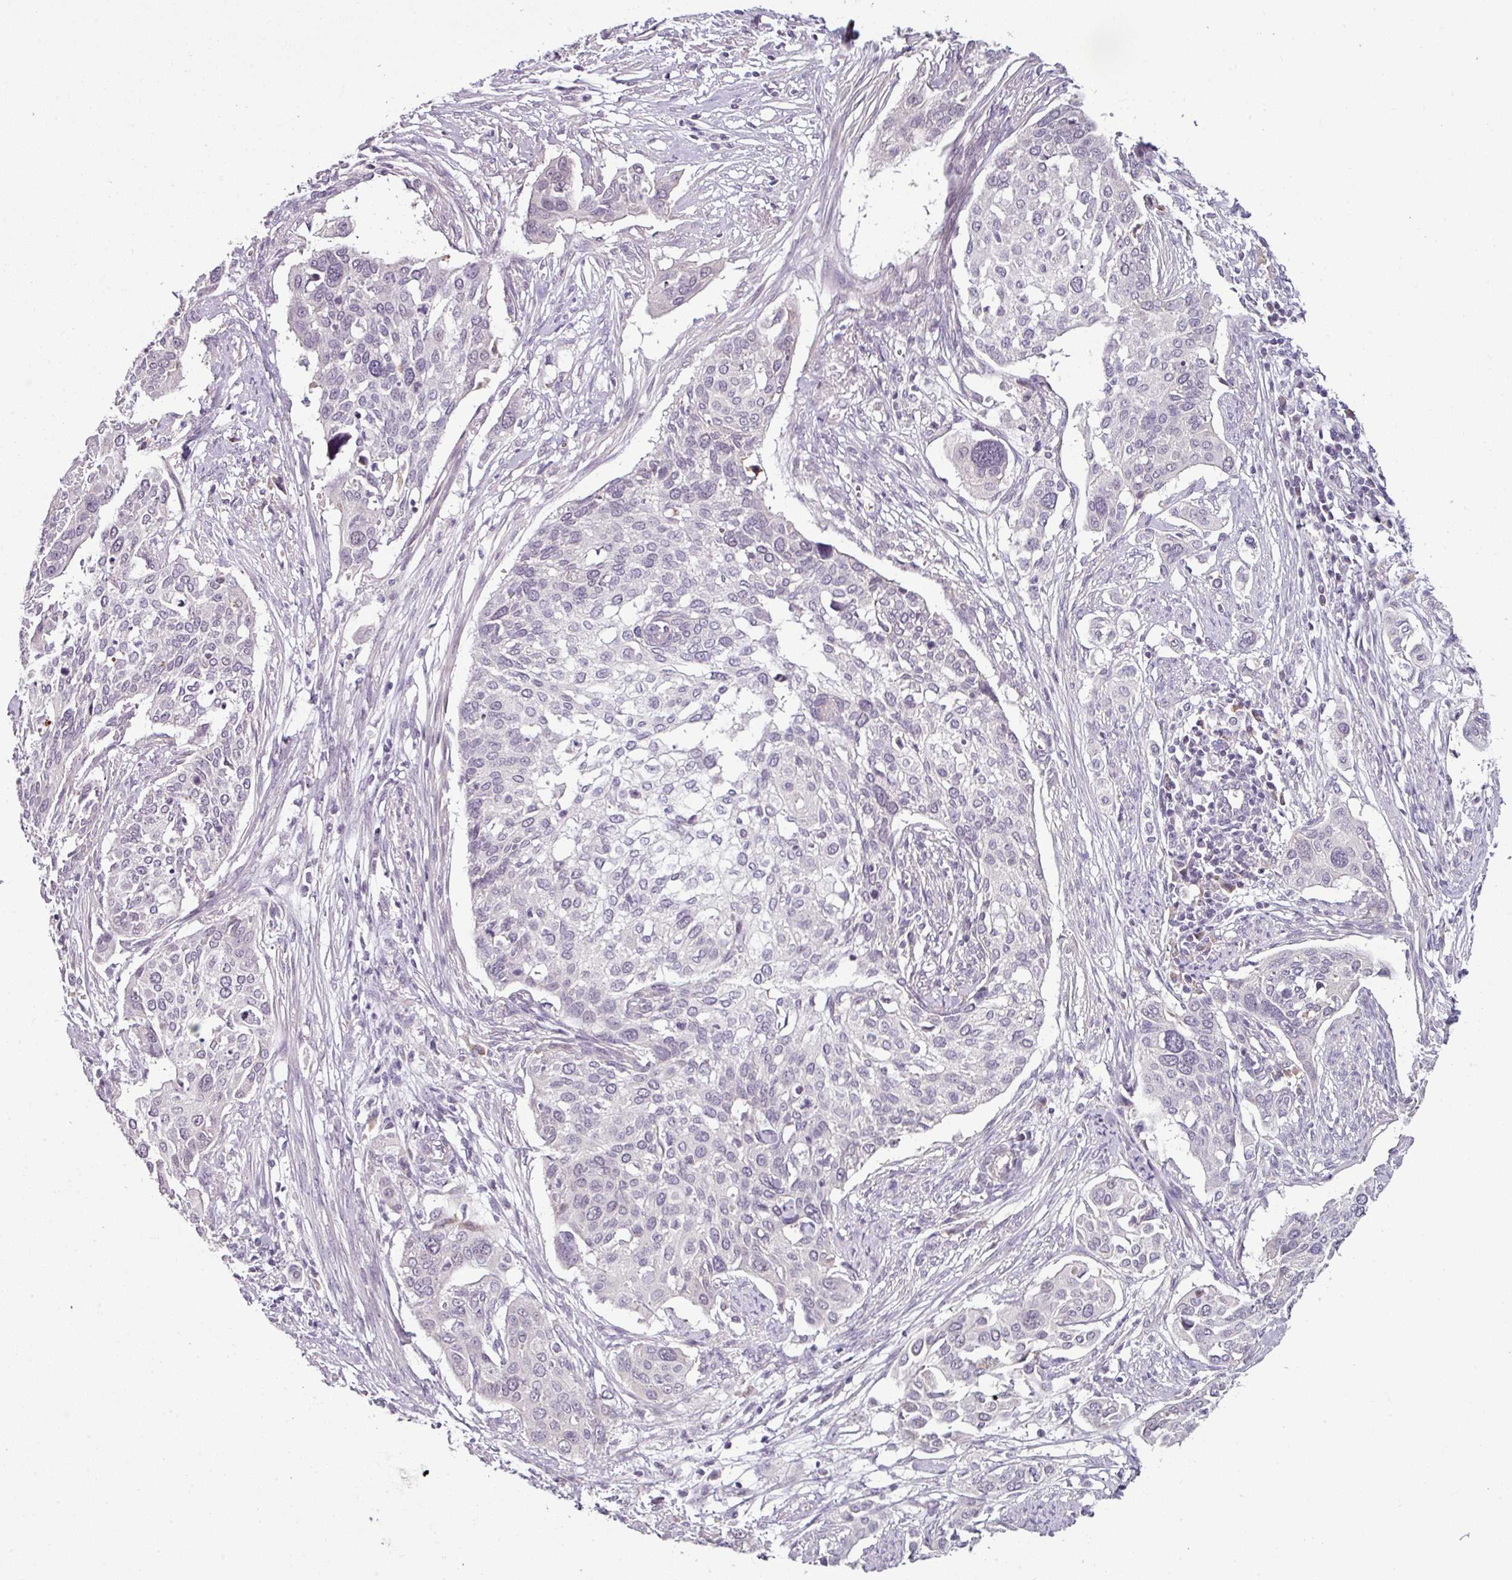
{"staining": {"intensity": "negative", "quantity": "none", "location": "none"}, "tissue": "cervical cancer", "cell_type": "Tumor cells", "image_type": "cancer", "snomed": [{"axis": "morphology", "description": "Squamous cell carcinoma, NOS"}, {"axis": "topography", "description": "Cervix"}], "caption": "A photomicrograph of cervical squamous cell carcinoma stained for a protein demonstrates no brown staining in tumor cells.", "gene": "OR52D1", "patient": {"sex": "female", "age": 44}}